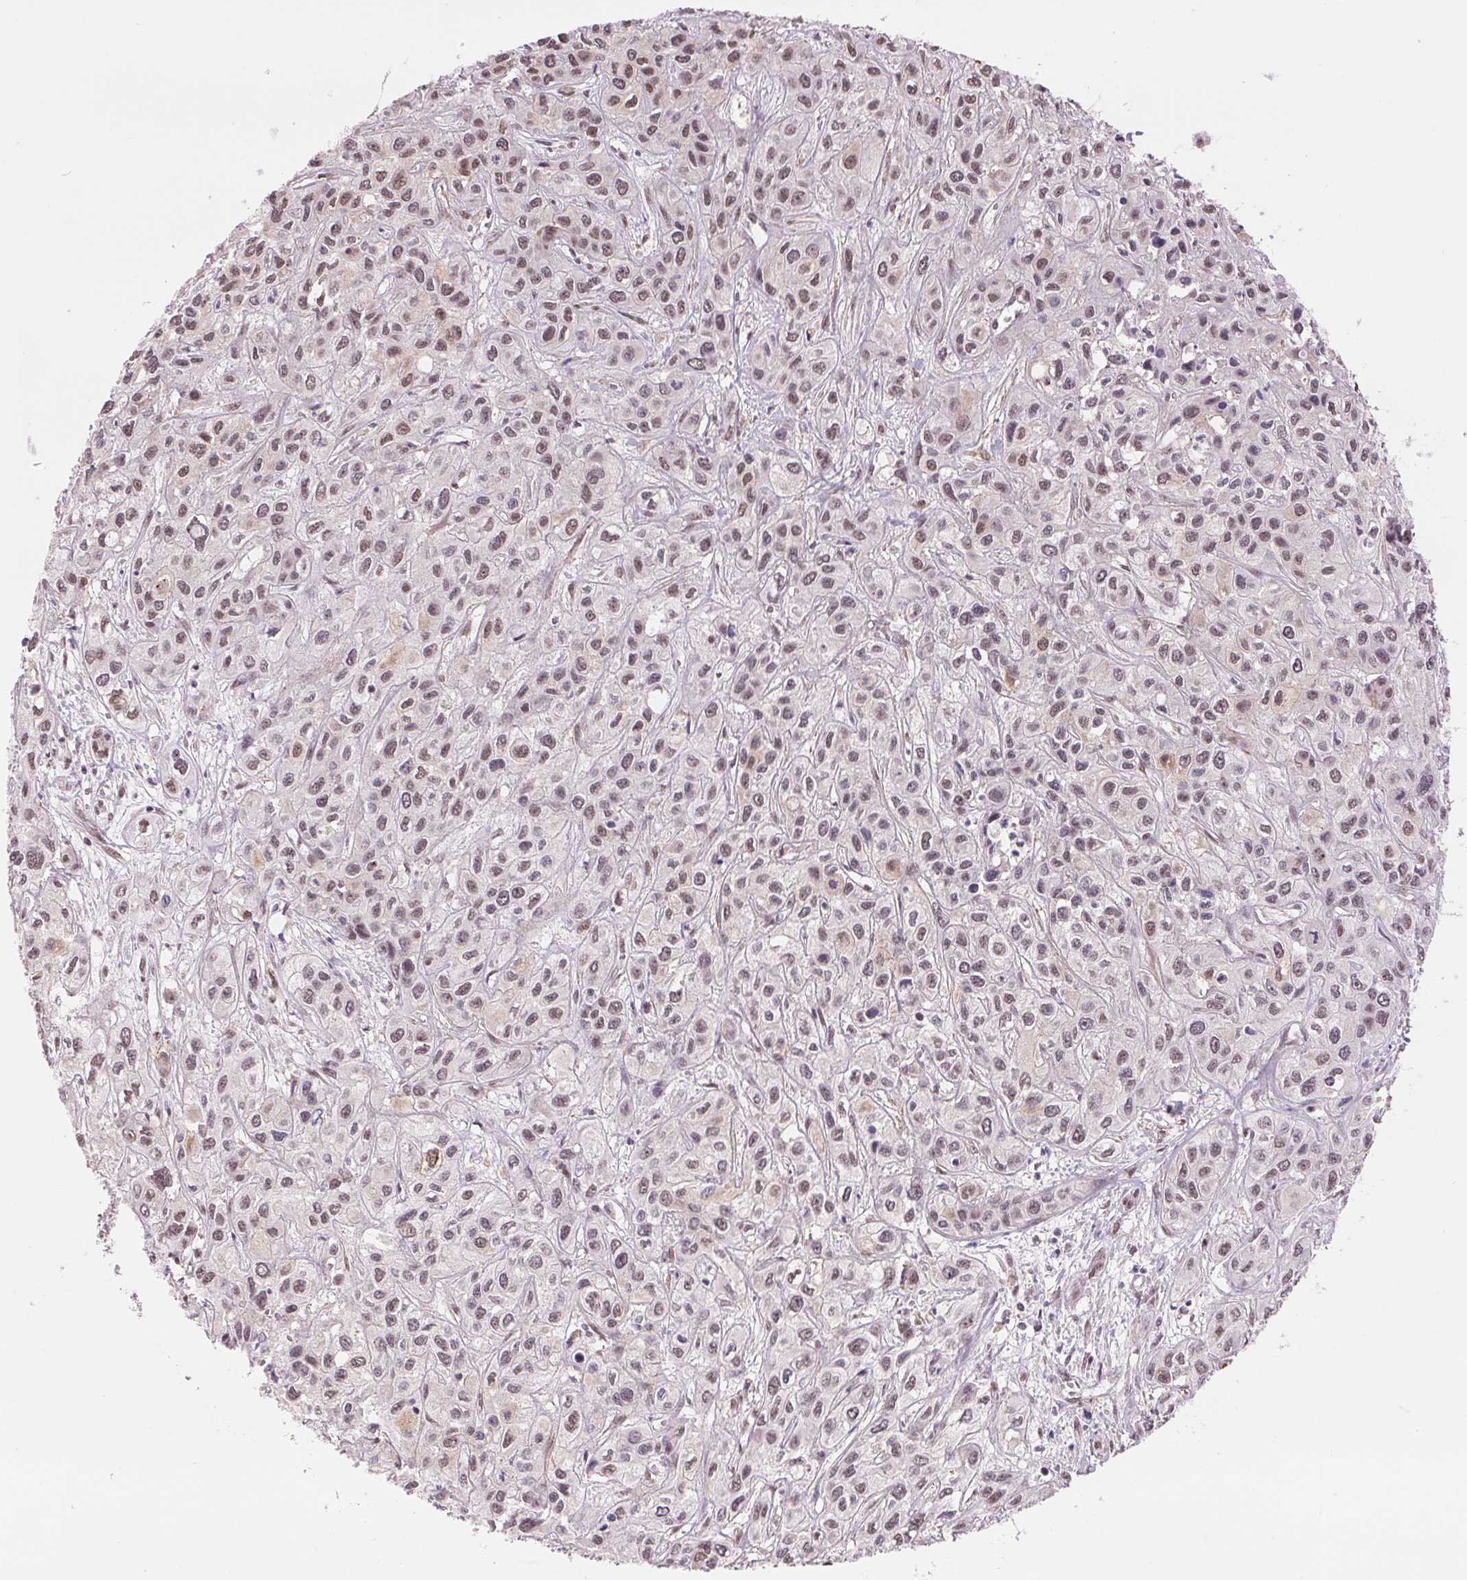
{"staining": {"intensity": "weak", "quantity": ">75%", "location": "nuclear"}, "tissue": "liver cancer", "cell_type": "Tumor cells", "image_type": "cancer", "snomed": [{"axis": "morphology", "description": "Cholangiocarcinoma"}, {"axis": "topography", "description": "Liver"}], "caption": "Protein expression analysis of human cholangiocarcinoma (liver) reveals weak nuclear staining in about >75% of tumor cells.", "gene": "BCAT1", "patient": {"sex": "female", "age": 66}}